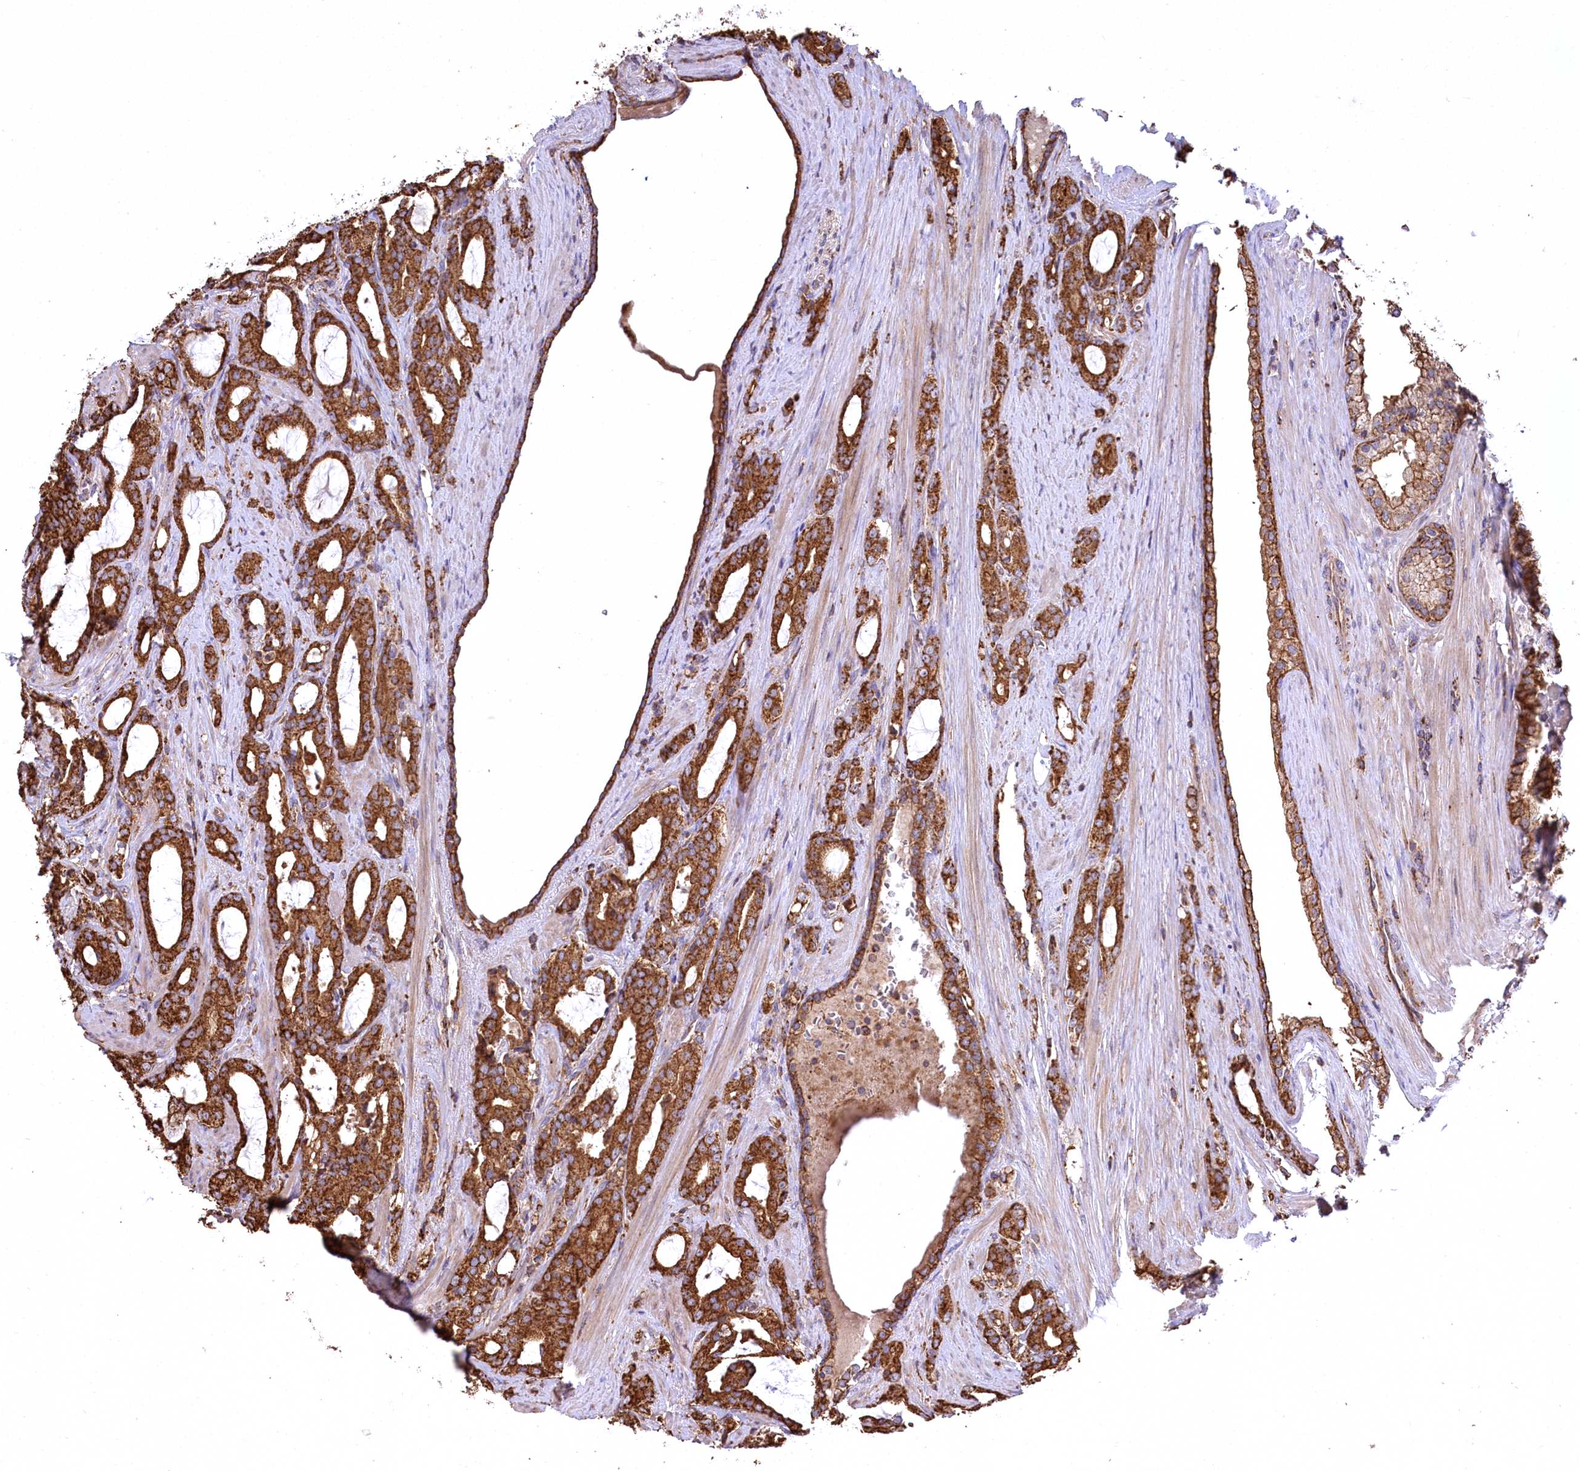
{"staining": {"intensity": "strong", "quantity": ">75%", "location": "cytoplasmic/membranous"}, "tissue": "prostate cancer", "cell_type": "Tumor cells", "image_type": "cancer", "snomed": [{"axis": "morphology", "description": "Adenocarcinoma, High grade"}, {"axis": "topography", "description": "Prostate"}], "caption": "Prostate cancer (adenocarcinoma (high-grade)) stained with a protein marker exhibits strong staining in tumor cells.", "gene": "CARD19", "patient": {"sex": "male", "age": 72}}